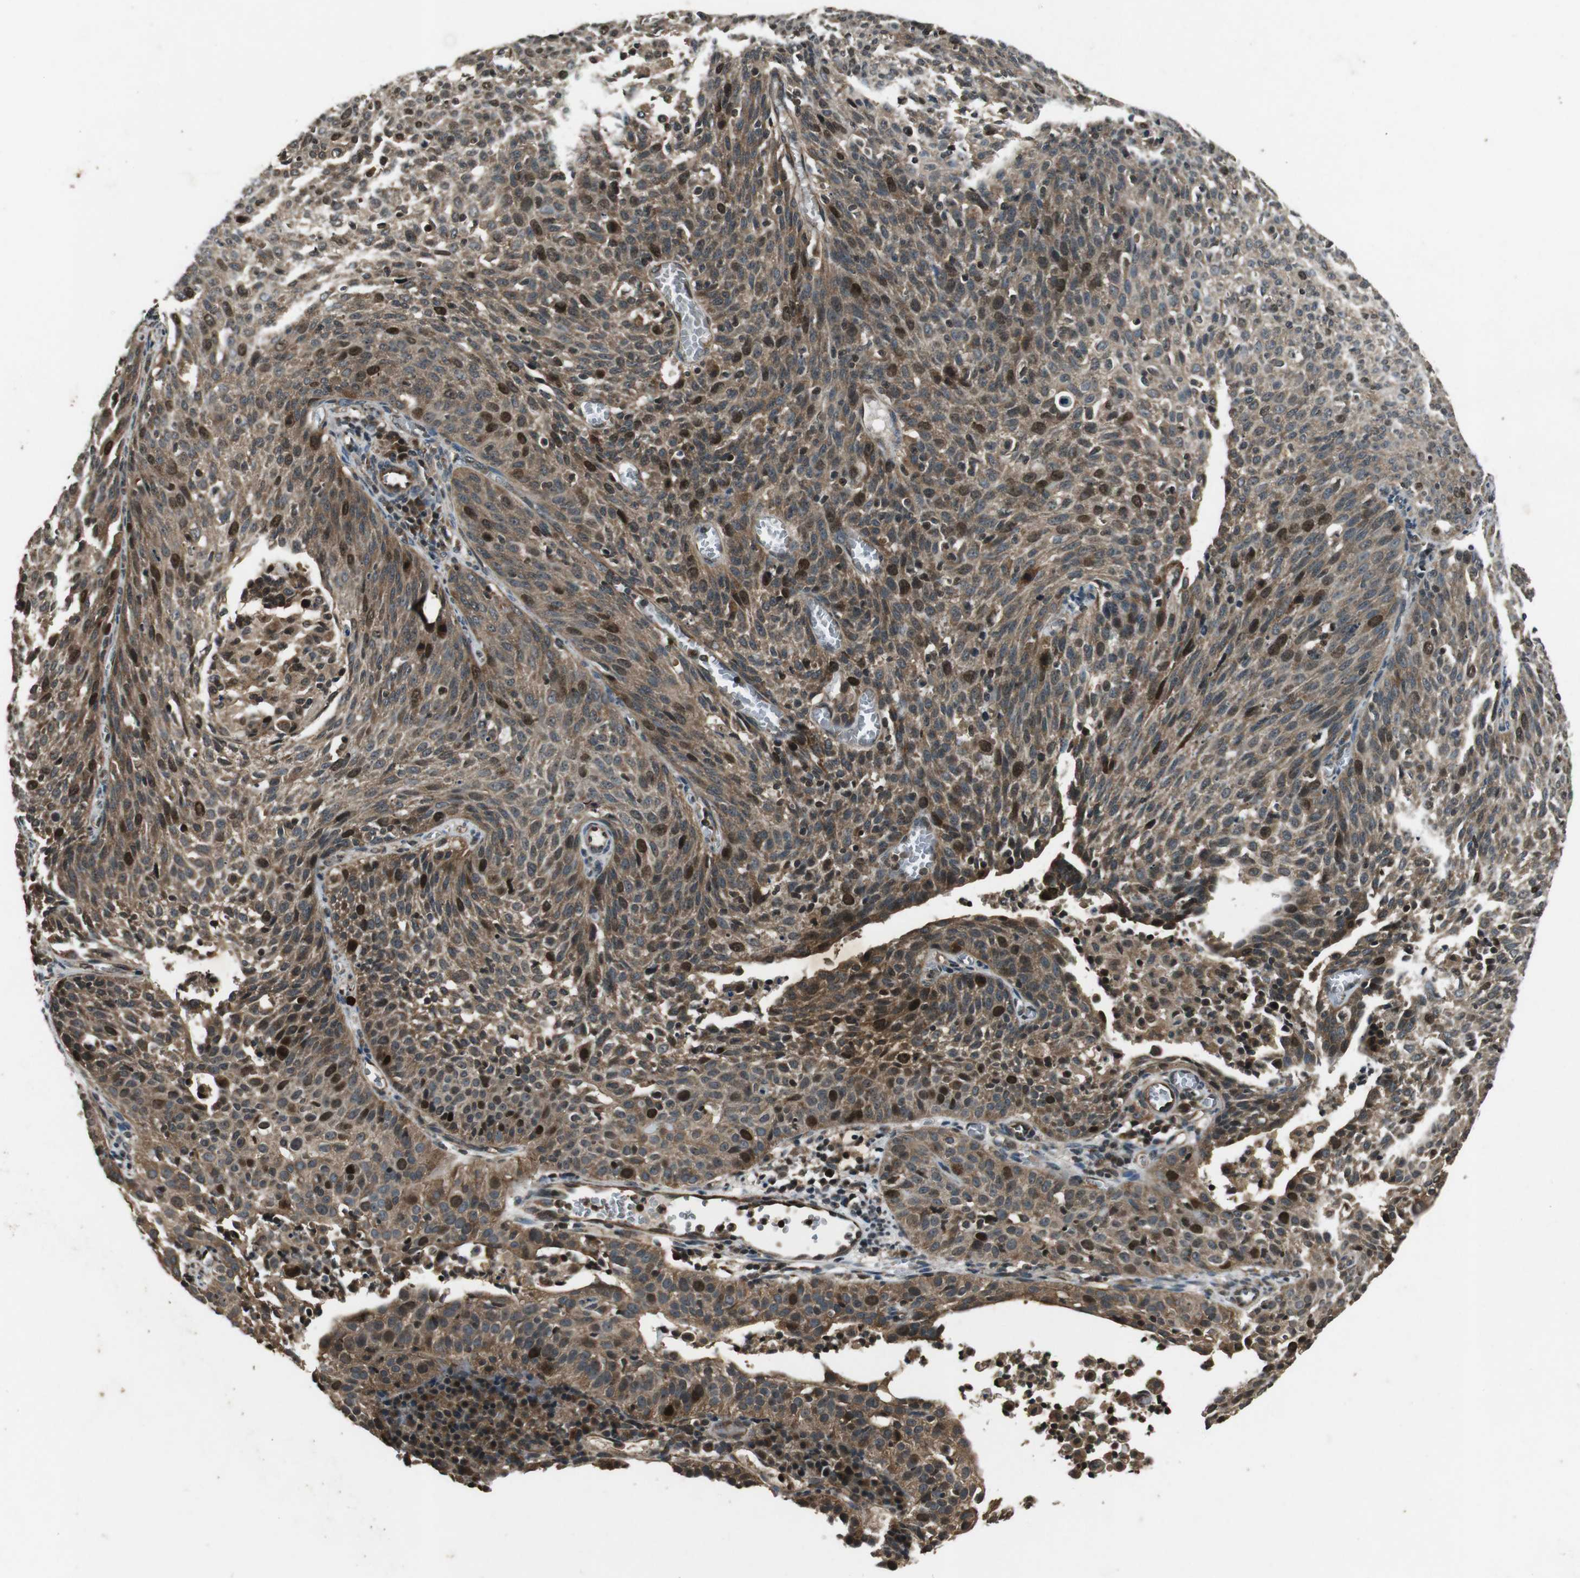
{"staining": {"intensity": "strong", "quantity": "<25%", "location": "cytoplasmic/membranous,nuclear"}, "tissue": "cervical cancer", "cell_type": "Tumor cells", "image_type": "cancer", "snomed": [{"axis": "morphology", "description": "Squamous cell carcinoma, NOS"}, {"axis": "topography", "description": "Cervix"}], "caption": "IHC photomicrograph of squamous cell carcinoma (cervical) stained for a protein (brown), which reveals medium levels of strong cytoplasmic/membranous and nuclear positivity in approximately <25% of tumor cells.", "gene": "PLK2", "patient": {"sex": "female", "age": 38}}